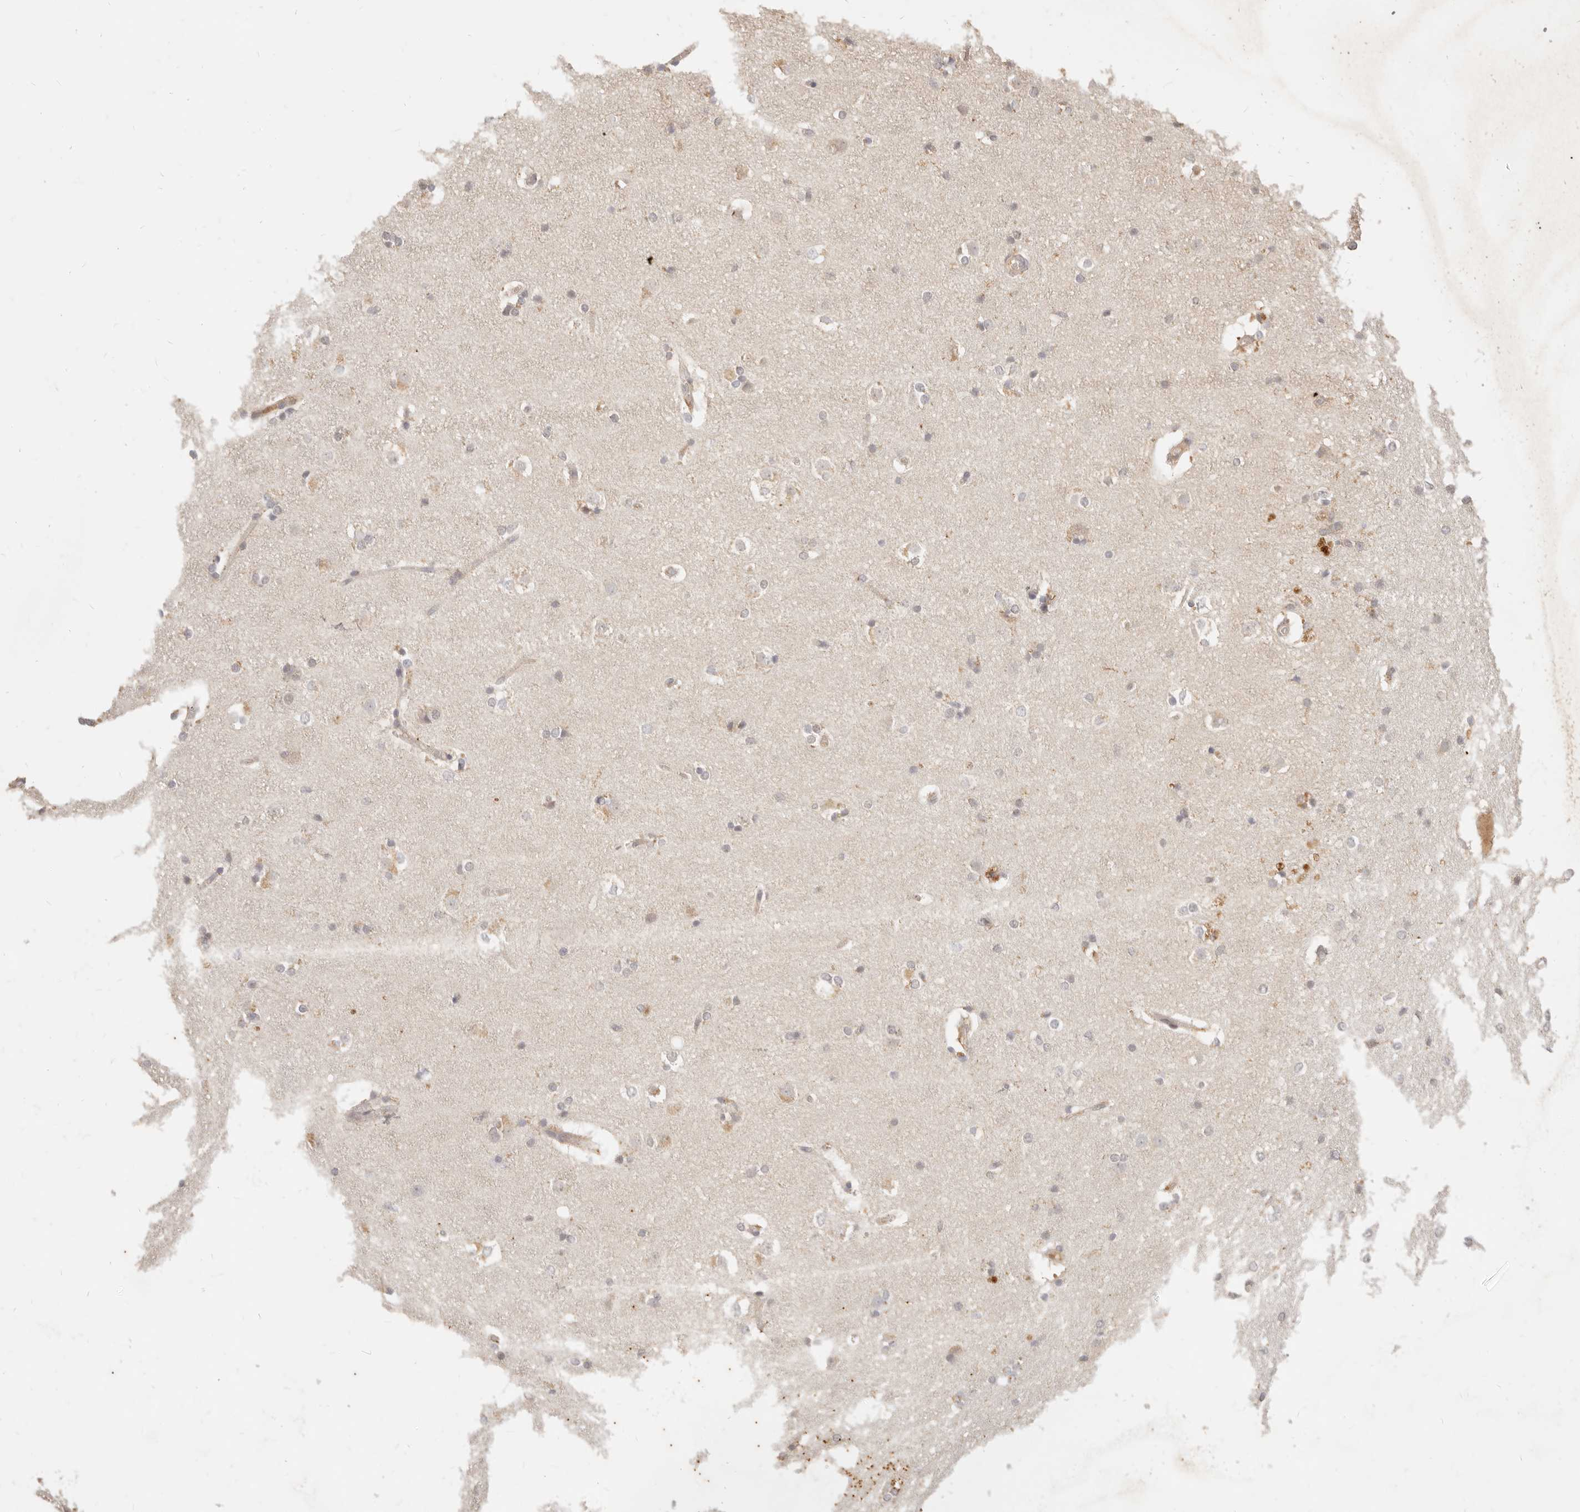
{"staining": {"intensity": "moderate", "quantity": "<25%", "location": "cytoplasmic/membranous"}, "tissue": "caudate", "cell_type": "Glial cells", "image_type": "normal", "snomed": [{"axis": "morphology", "description": "Normal tissue, NOS"}, {"axis": "topography", "description": "Lateral ventricle wall"}], "caption": "Brown immunohistochemical staining in unremarkable caudate exhibits moderate cytoplasmic/membranous expression in about <25% of glial cells.", "gene": "TMTC2", "patient": {"sex": "female", "age": 19}}